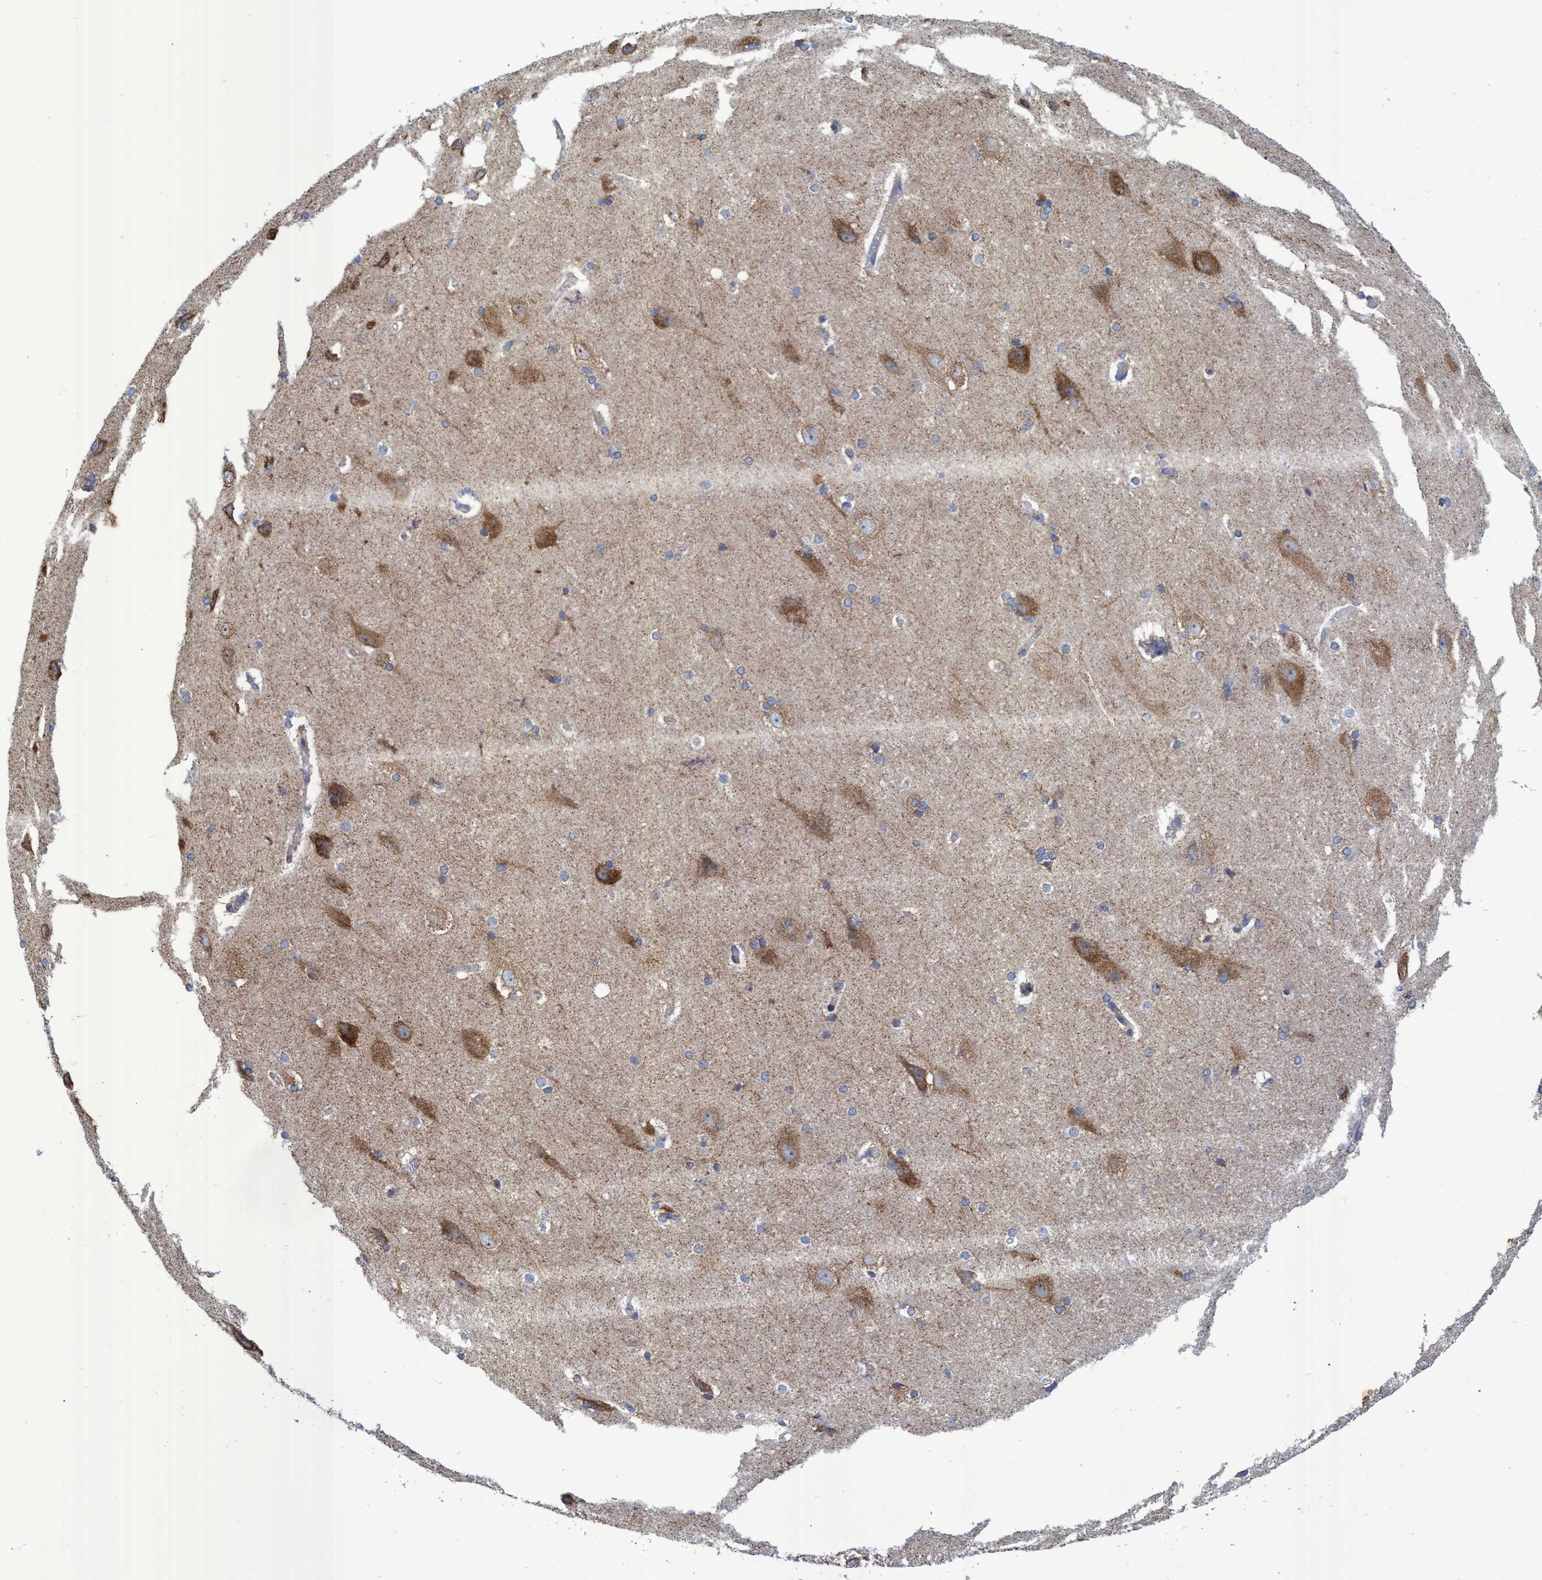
{"staining": {"intensity": "negative", "quantity": "none", "location": "none"}, "tissue": "cerebral cortex", "cell_type": "Endothelial cells", "image_type": "normal", "snomed": [{"axis": "morphology", "description": "Normal tissue, NOS"}, {"axis": "topography", "description": "Cerebral cortex"}, {"axis": "topography", "description": "Hippocampus"}], "caption": "Immunohistochemistry (IHC) of benign human cerebral cortex shows no positivity in endothelial cells.", "gene": "NAT16", "patient": {"sex": "female", "age": 19}}